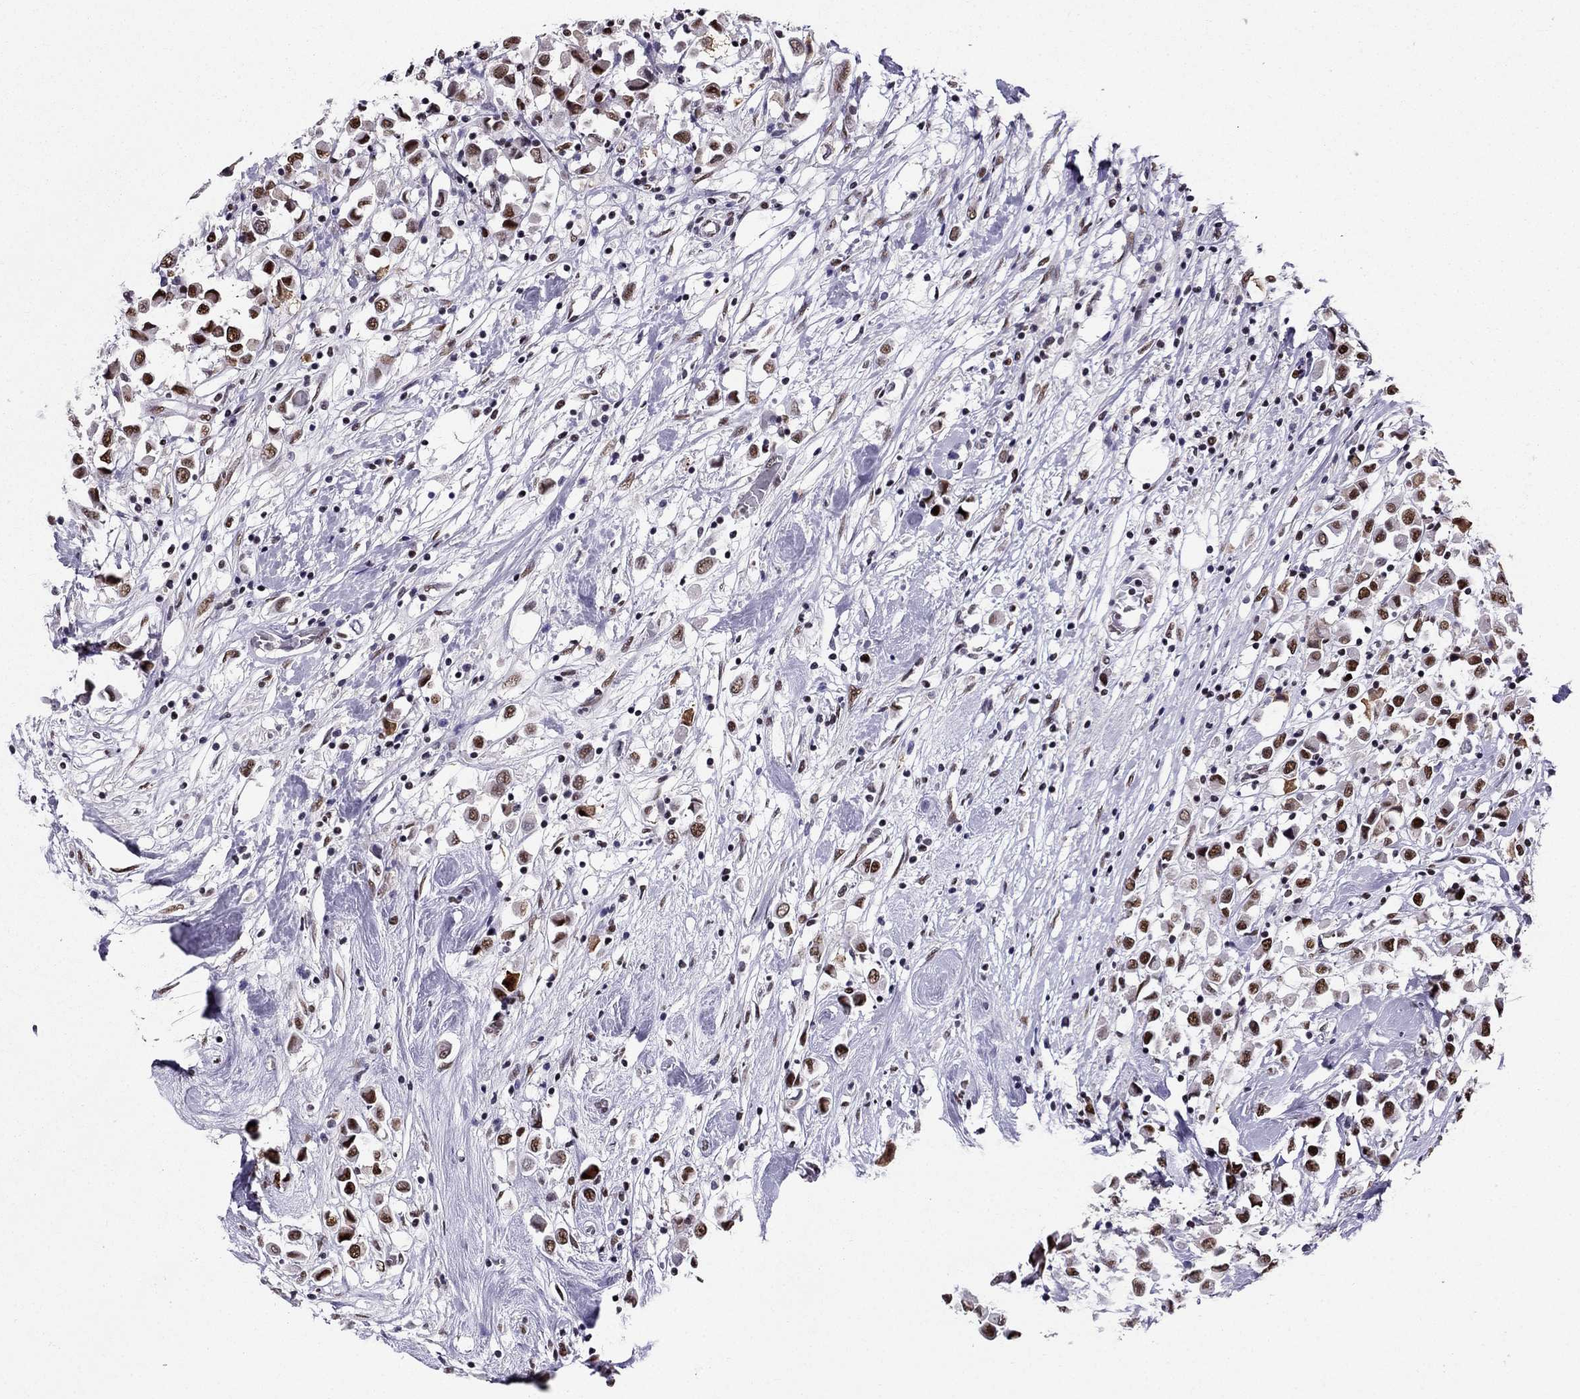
{"staining": {"intensity": "strong", "quantity": "25%-75%", "location": "nuclear"}, "tissue": "breast cancer", "cell_type": "Tumor cells", "image_type": "cancer", "snomed": [{"axis": "morphology", "description": "Duct carcinoma"}, {"axis": "topography", "description": "Breast"}], "caption": "Tumor cells display high levels of strong nuclear expression in approximately 25%-75% of cells in human breast cancer (intraductal carcinoma).", "gene": "ZNF420", "patient": {"sex": "female", "age": 61}}